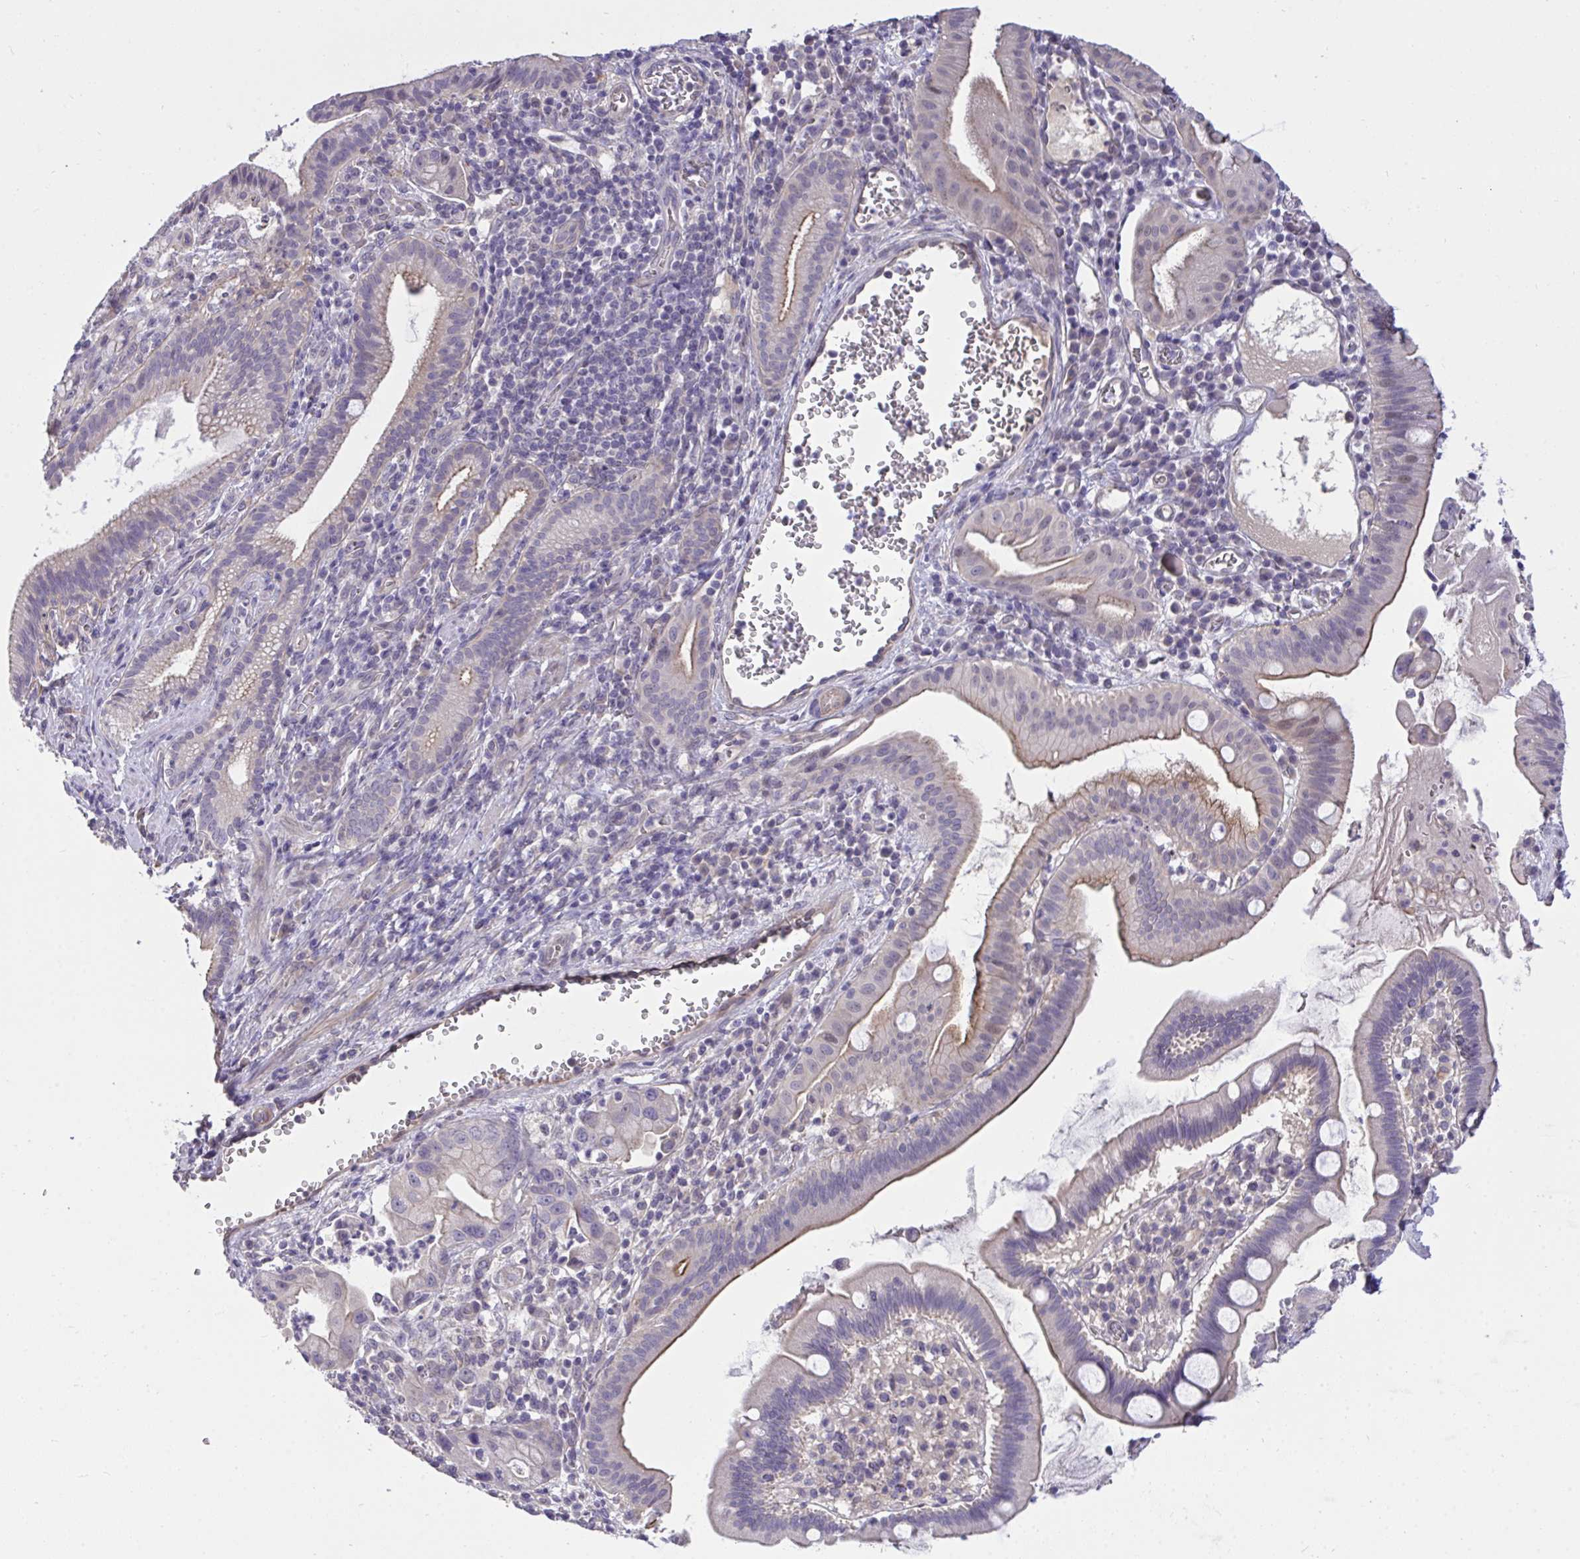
{"staining": {"intensity": "moderate", "quantity": "25%-75%", "location": "cytoplasmic/membranous"}, "tissue": "pancreatic cancer", "cell_type": "Tumor cells", "image_type": "cancer", "snomed": [{"axis": "morphology", "description": "Adenocarcinoma, NOS"}, {"axis": "topography", "description": "Pancreas"}], "caption": "This micrograph displays adenocarcinoma (pancreatic) stained with immunohistochemistry to label a protein in brown. The cytoplasmic/membranous of tumor cells show moderate positivity for the protein. Nuclei are counter-stained blue.", "gene": "C19orf54", "patient": {"sex": "male", "age": 68}}